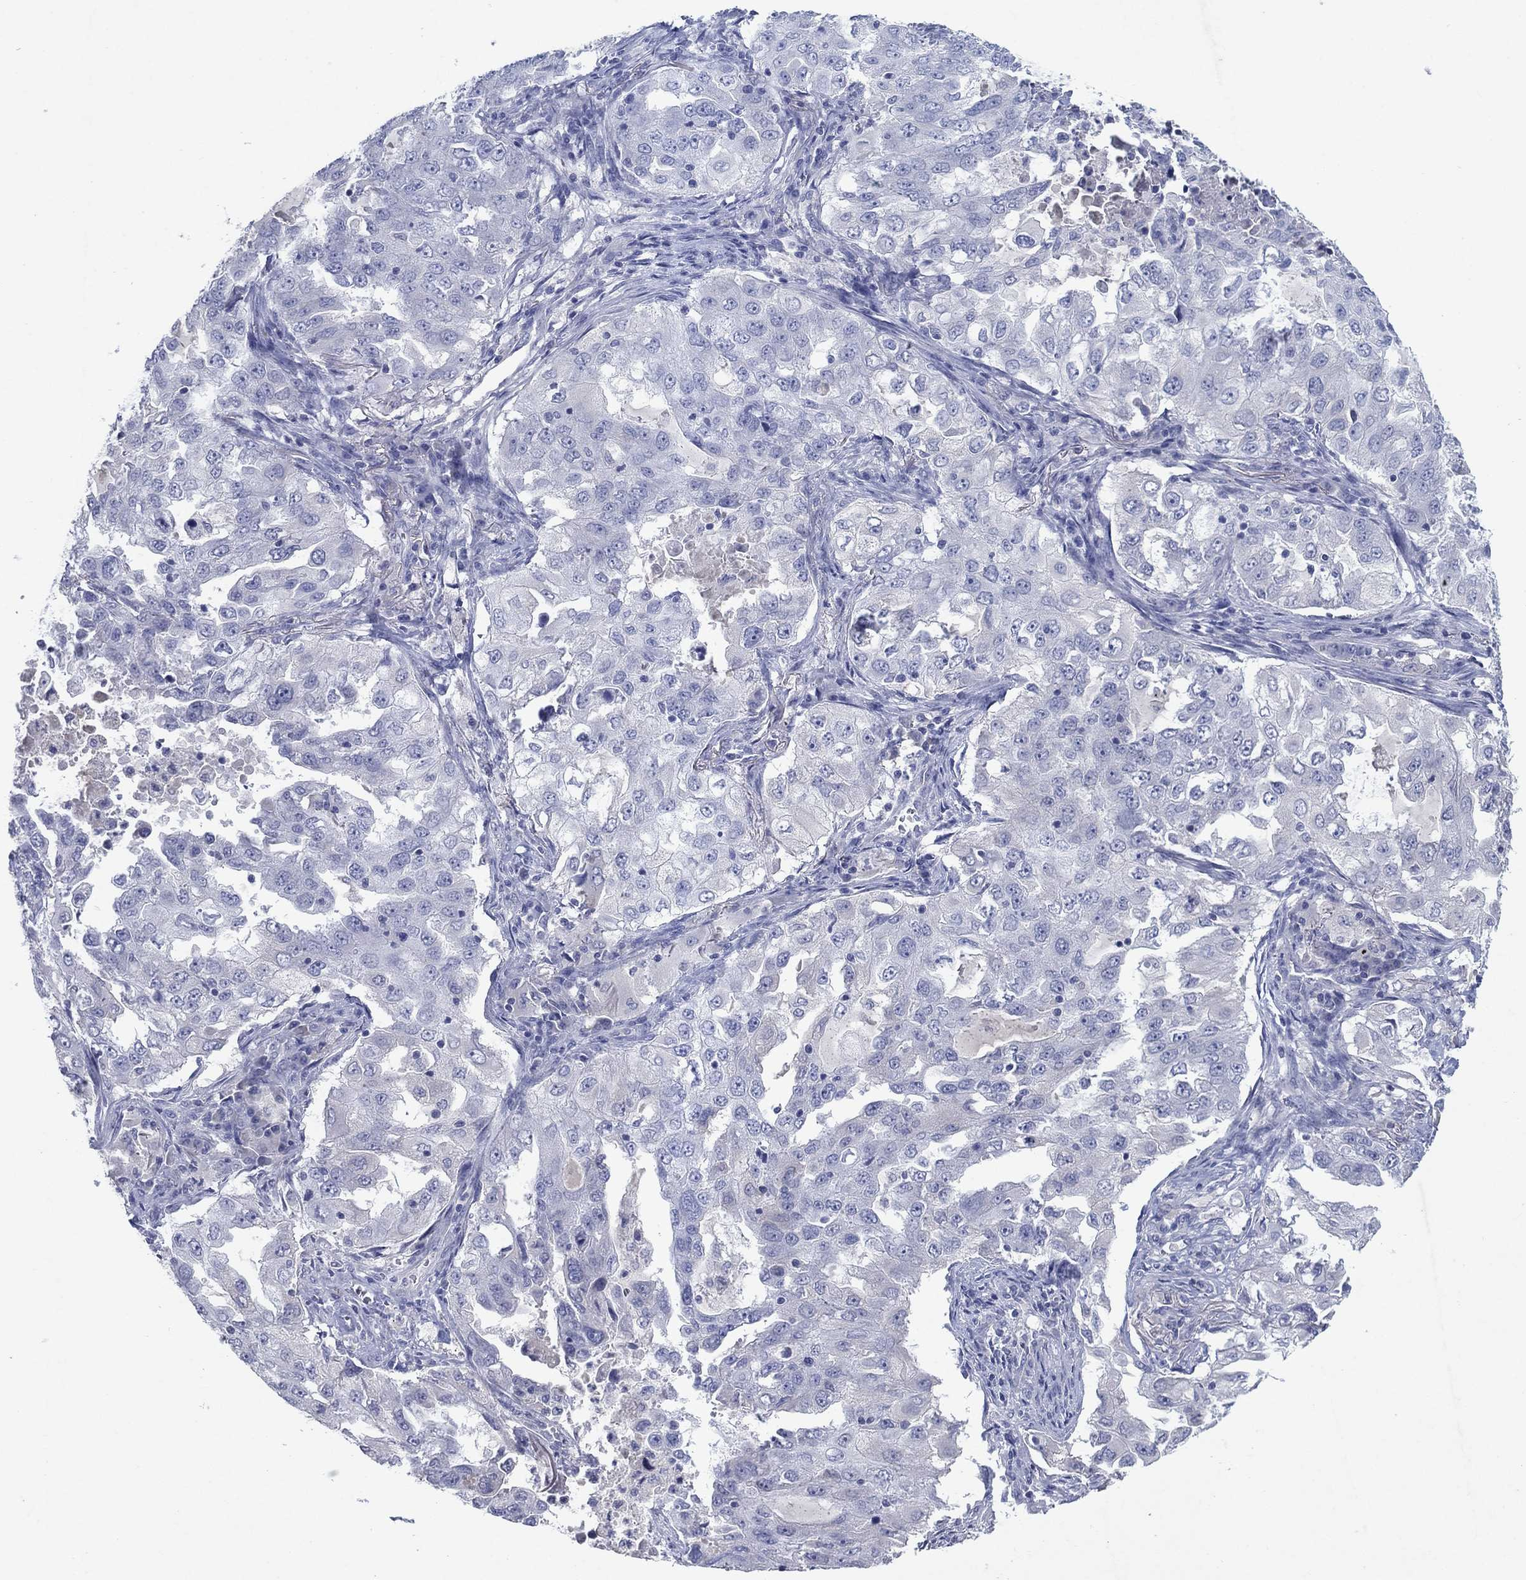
{"staining": {"intensity": "negative", "quantity": "none", "location": "none"}, "tissue": "lung cancer", "cell_type": "Tumor cells", "image_type": "cancer", "snomed": [{"axis": "morphology", "description": "Adenocarcinoma, NOS"}, {"axis": "topography", "description": "Lung"}], "caption": "The immunohistochemistry (IHC) image has no significant positivity in tumor cells of adenocarcinoma (lung) tissue.", "gene": "KRT40", "patient": {"sex": "female", "age": 61}}